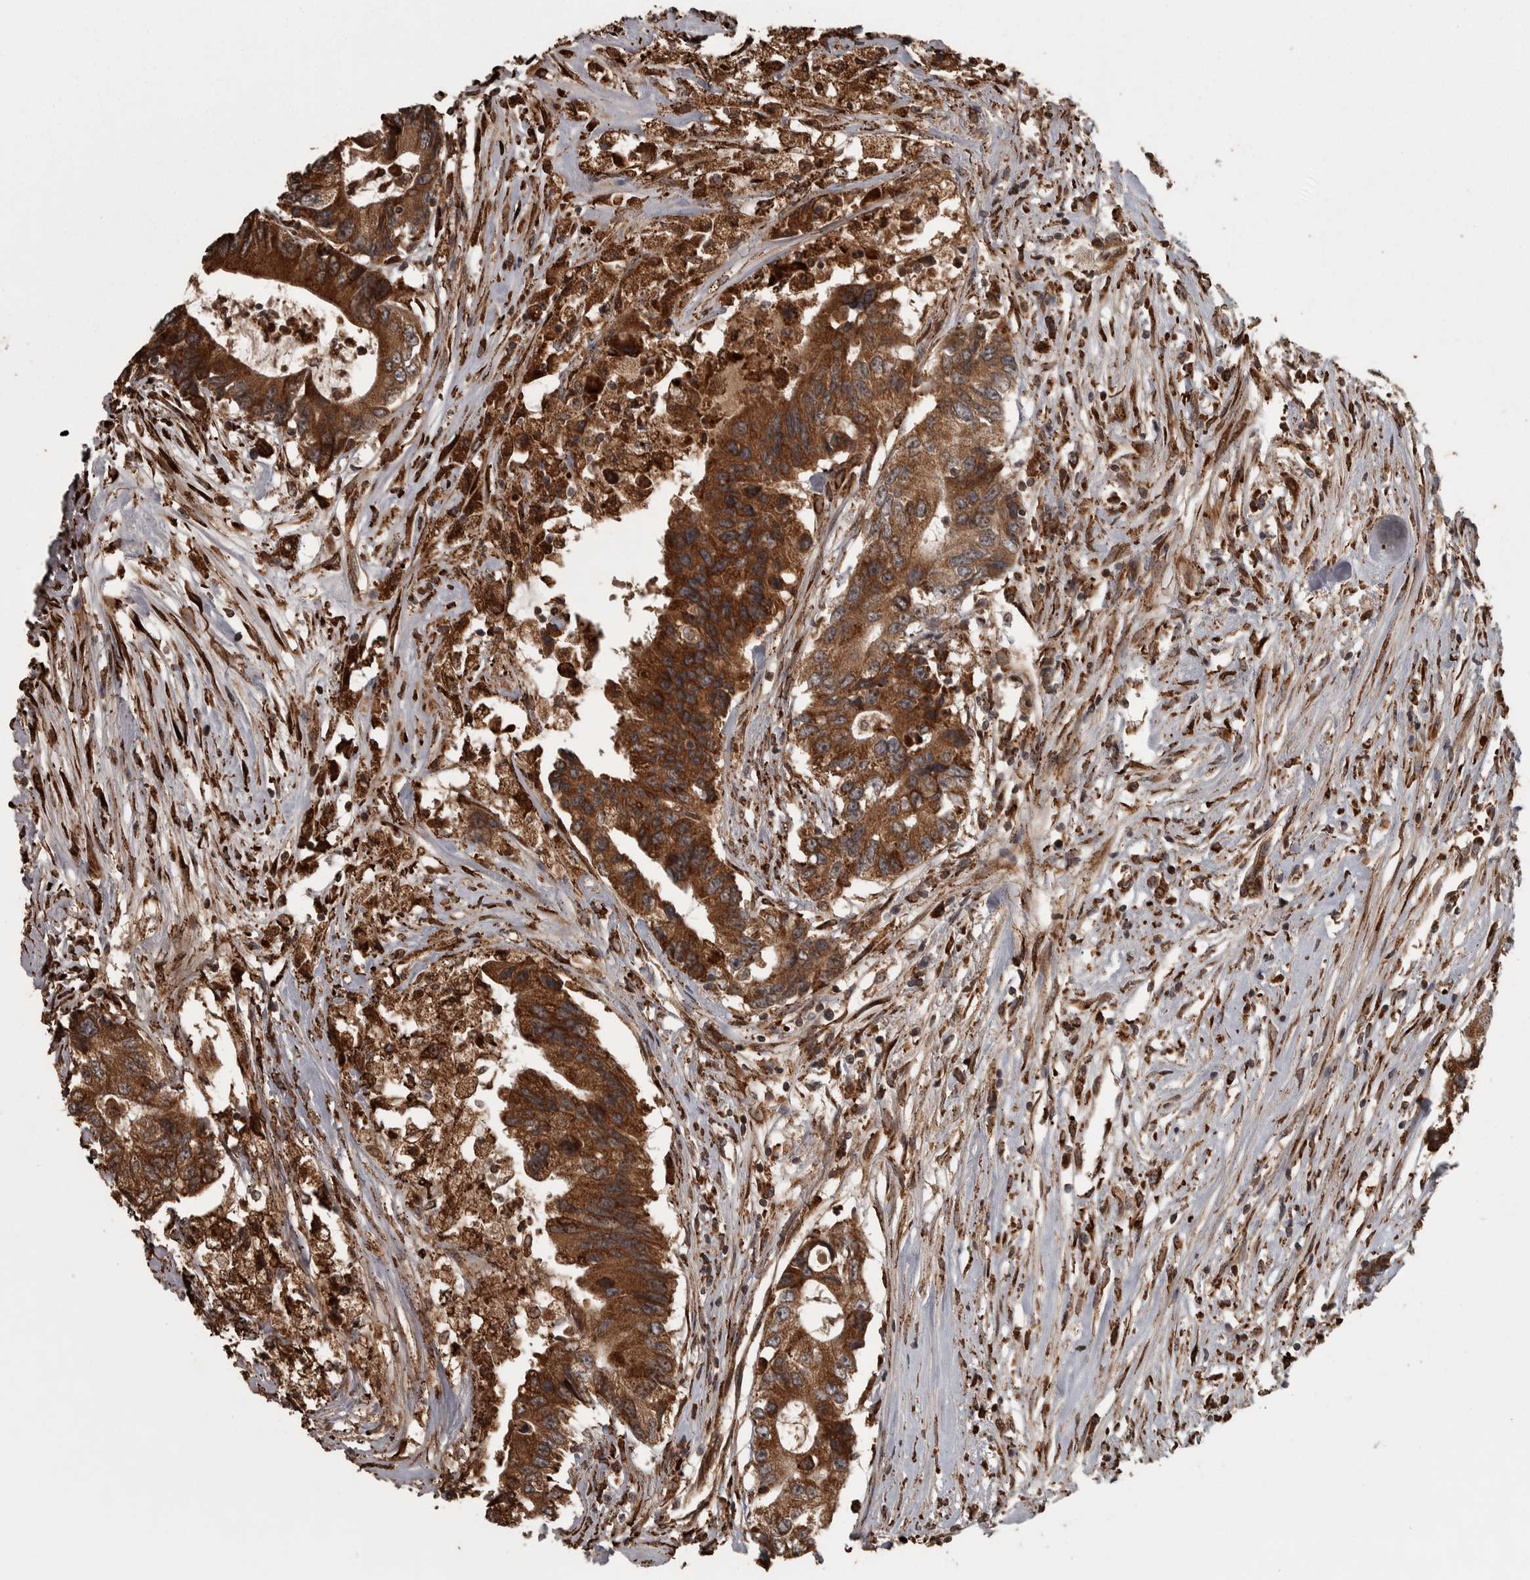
{"staining": {"intensity": "strong", "quantity": ">75%", "location": "cytoplasmic/membranous"}, "tissue": "colorectal cancer", "cell_type": "Tumor cells", "image_type": "cancer", "snomed": [{"axis": "morphology", "description": "Adenocarcinoma, NOS"}, {"axis": "topography", "description": "Colon"}], "caption": "This histopathology image reveals immunohistochemistry (IHC) staining of colorectal adenocarcinoma, with high strong cytoplasmic/membranous positivity in approximately >75% of tumor cells.", "gene": "AGBL3", "patient": {"sex": "female", "age": 77}}